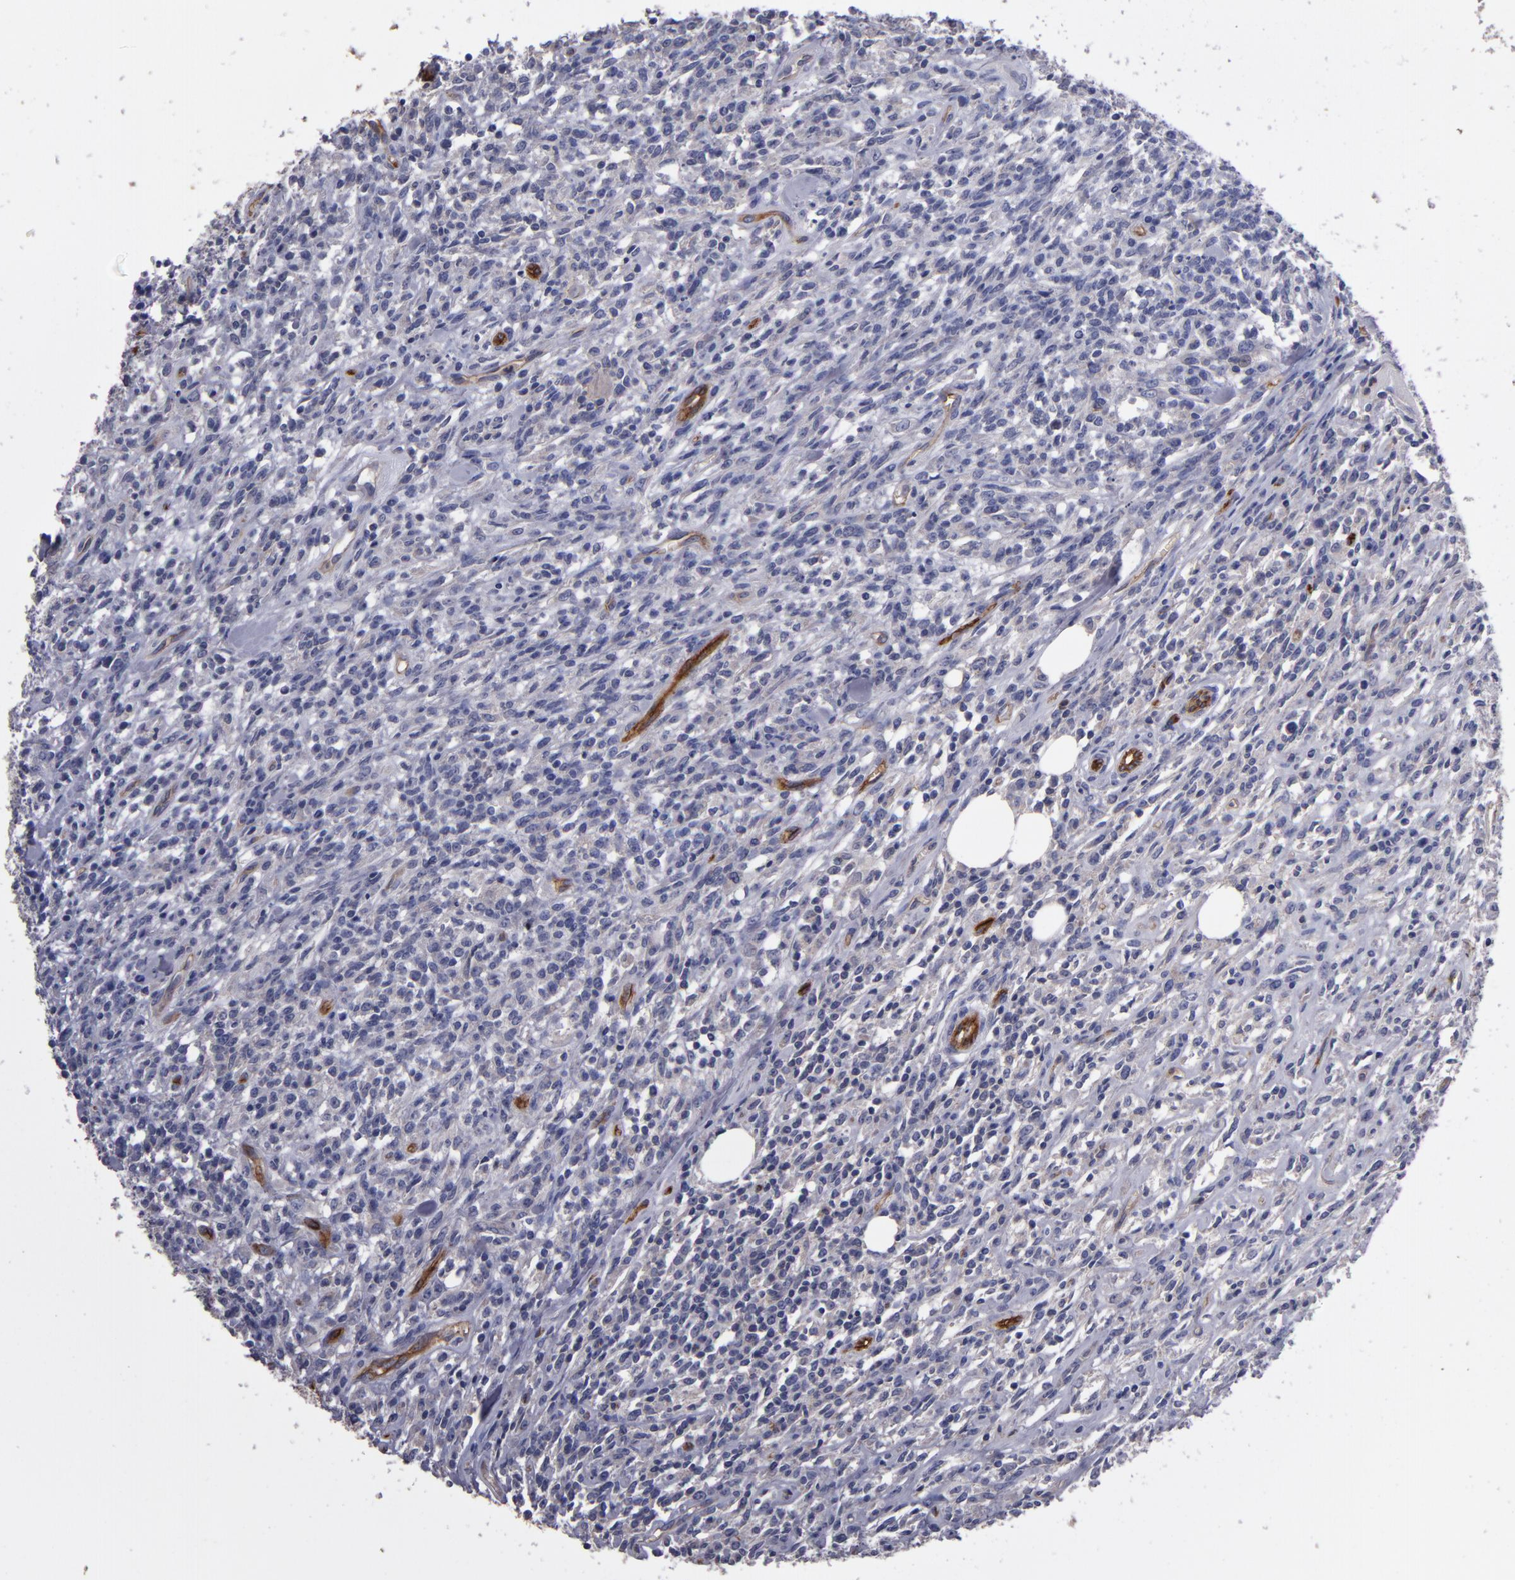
{"staining": {"intensity": "negative", "quantity": "none", "location": "none"}, "tissue": "lymphoma", "cell_type": "Tumor cells", "image_type": "cancer", "snomed": [{"axis": "morphology", "description": "Malignant lymphoma, non-Hodgkin's type, High grade"}, {"axis": "topography", "description": "Lymph node"}], "caption": "The photomicrograph demonstrates no staining of tumor cells in lymphoma. The staining is performed using DAB brown chromogen with nuclei counter-stained in using hematoxylin.", "gene": "CLDN5", "patient": {"sex": "female", "age": 73}}